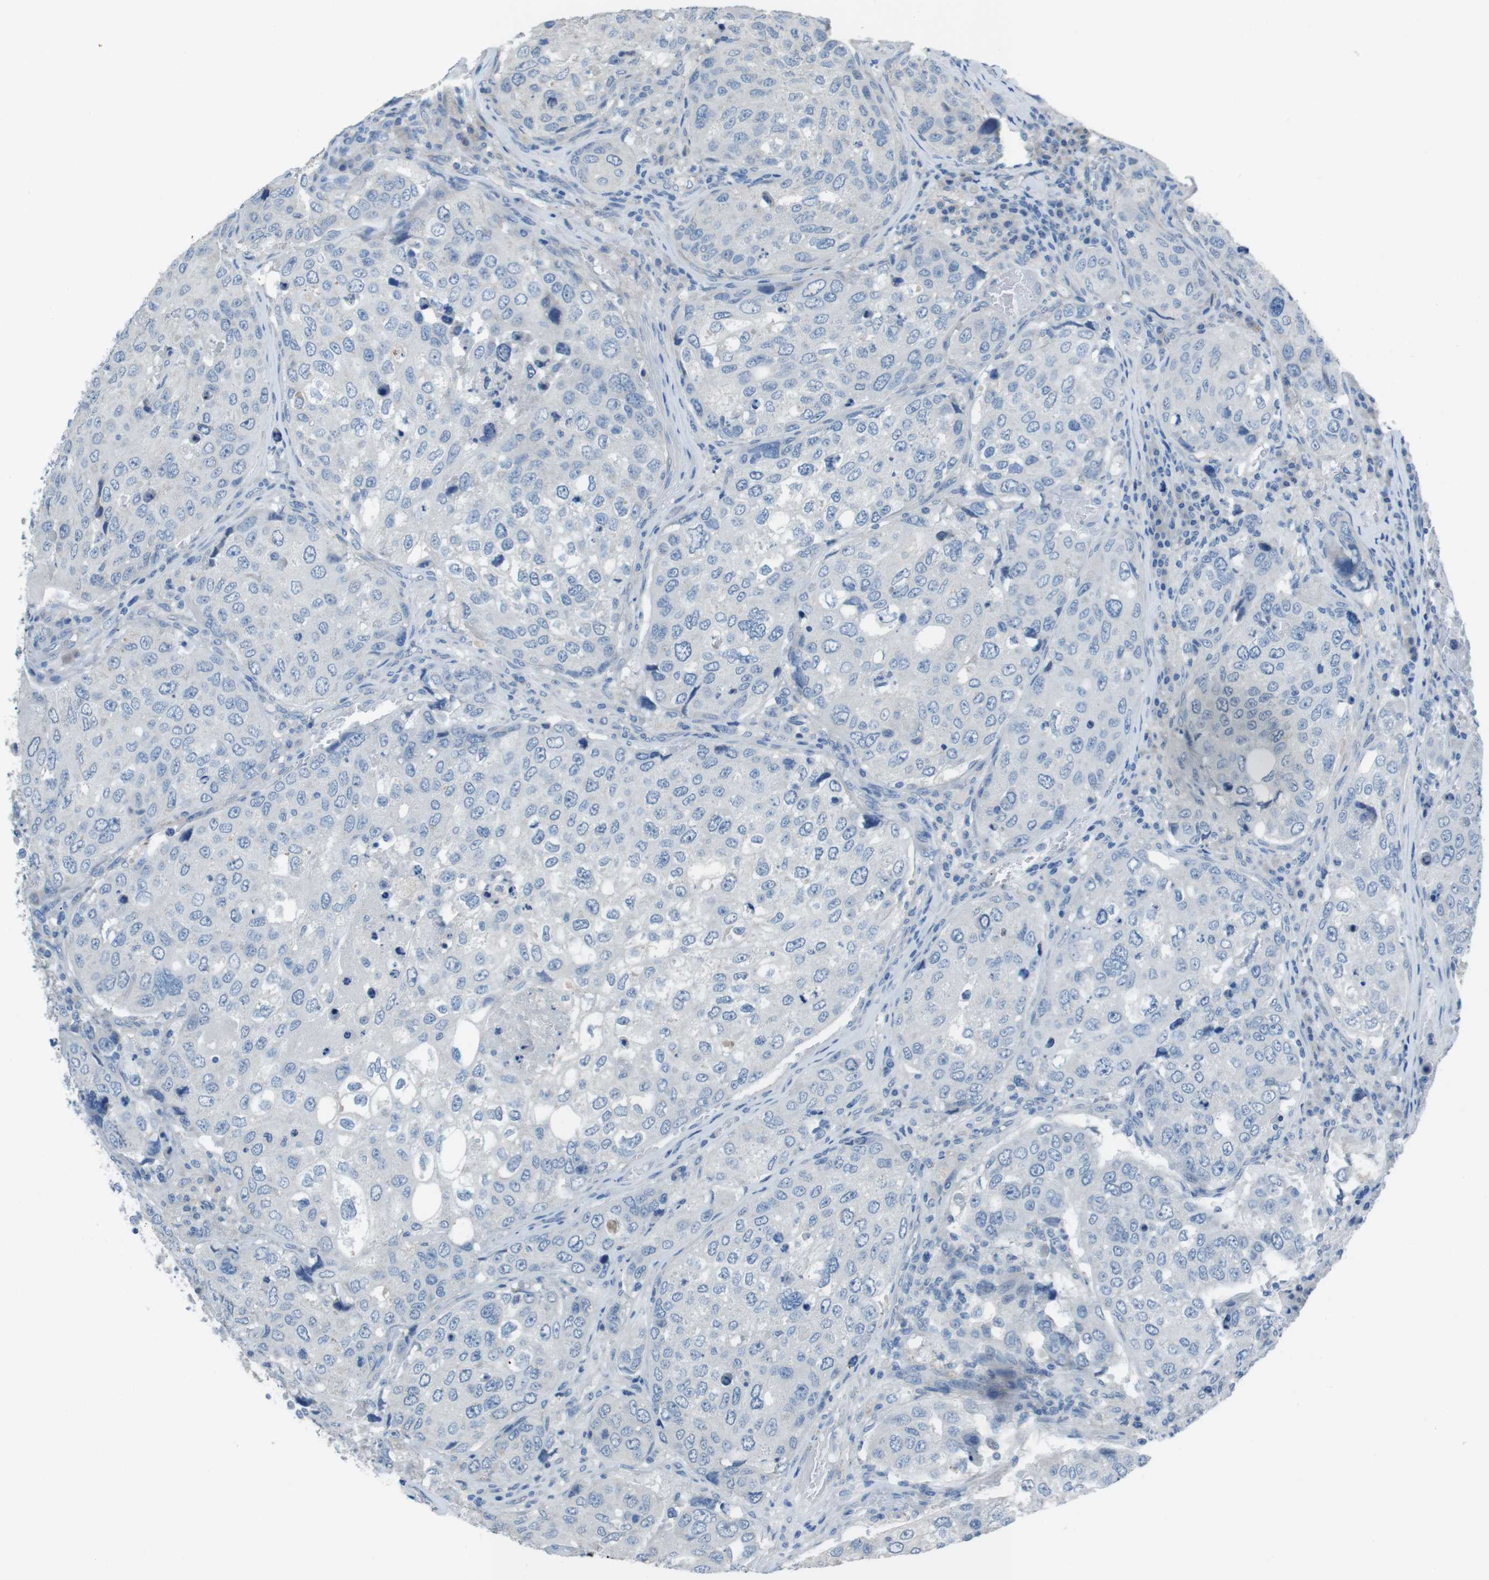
{"staining": {"intensity": "negative", "quantity": "none", "location": "none"}, "tissue": "urothelial cancer", "cell_type": "Tumor cells", "image_type": "cancer", "snomed": [{"axis": "morphology", "description": "Urothelial carcinoma, High grade"}, {"axis": "topography", "description": "Lymph node"}, {"axis": "topography", "description": "Urinary bladder"}], "caption": "Urothelial cancer stained for a protein using immunohistochemistry shows no staining tumor cells.", "gene": "CYP2C8", "patient": {"sex": "male", "age": 51}}